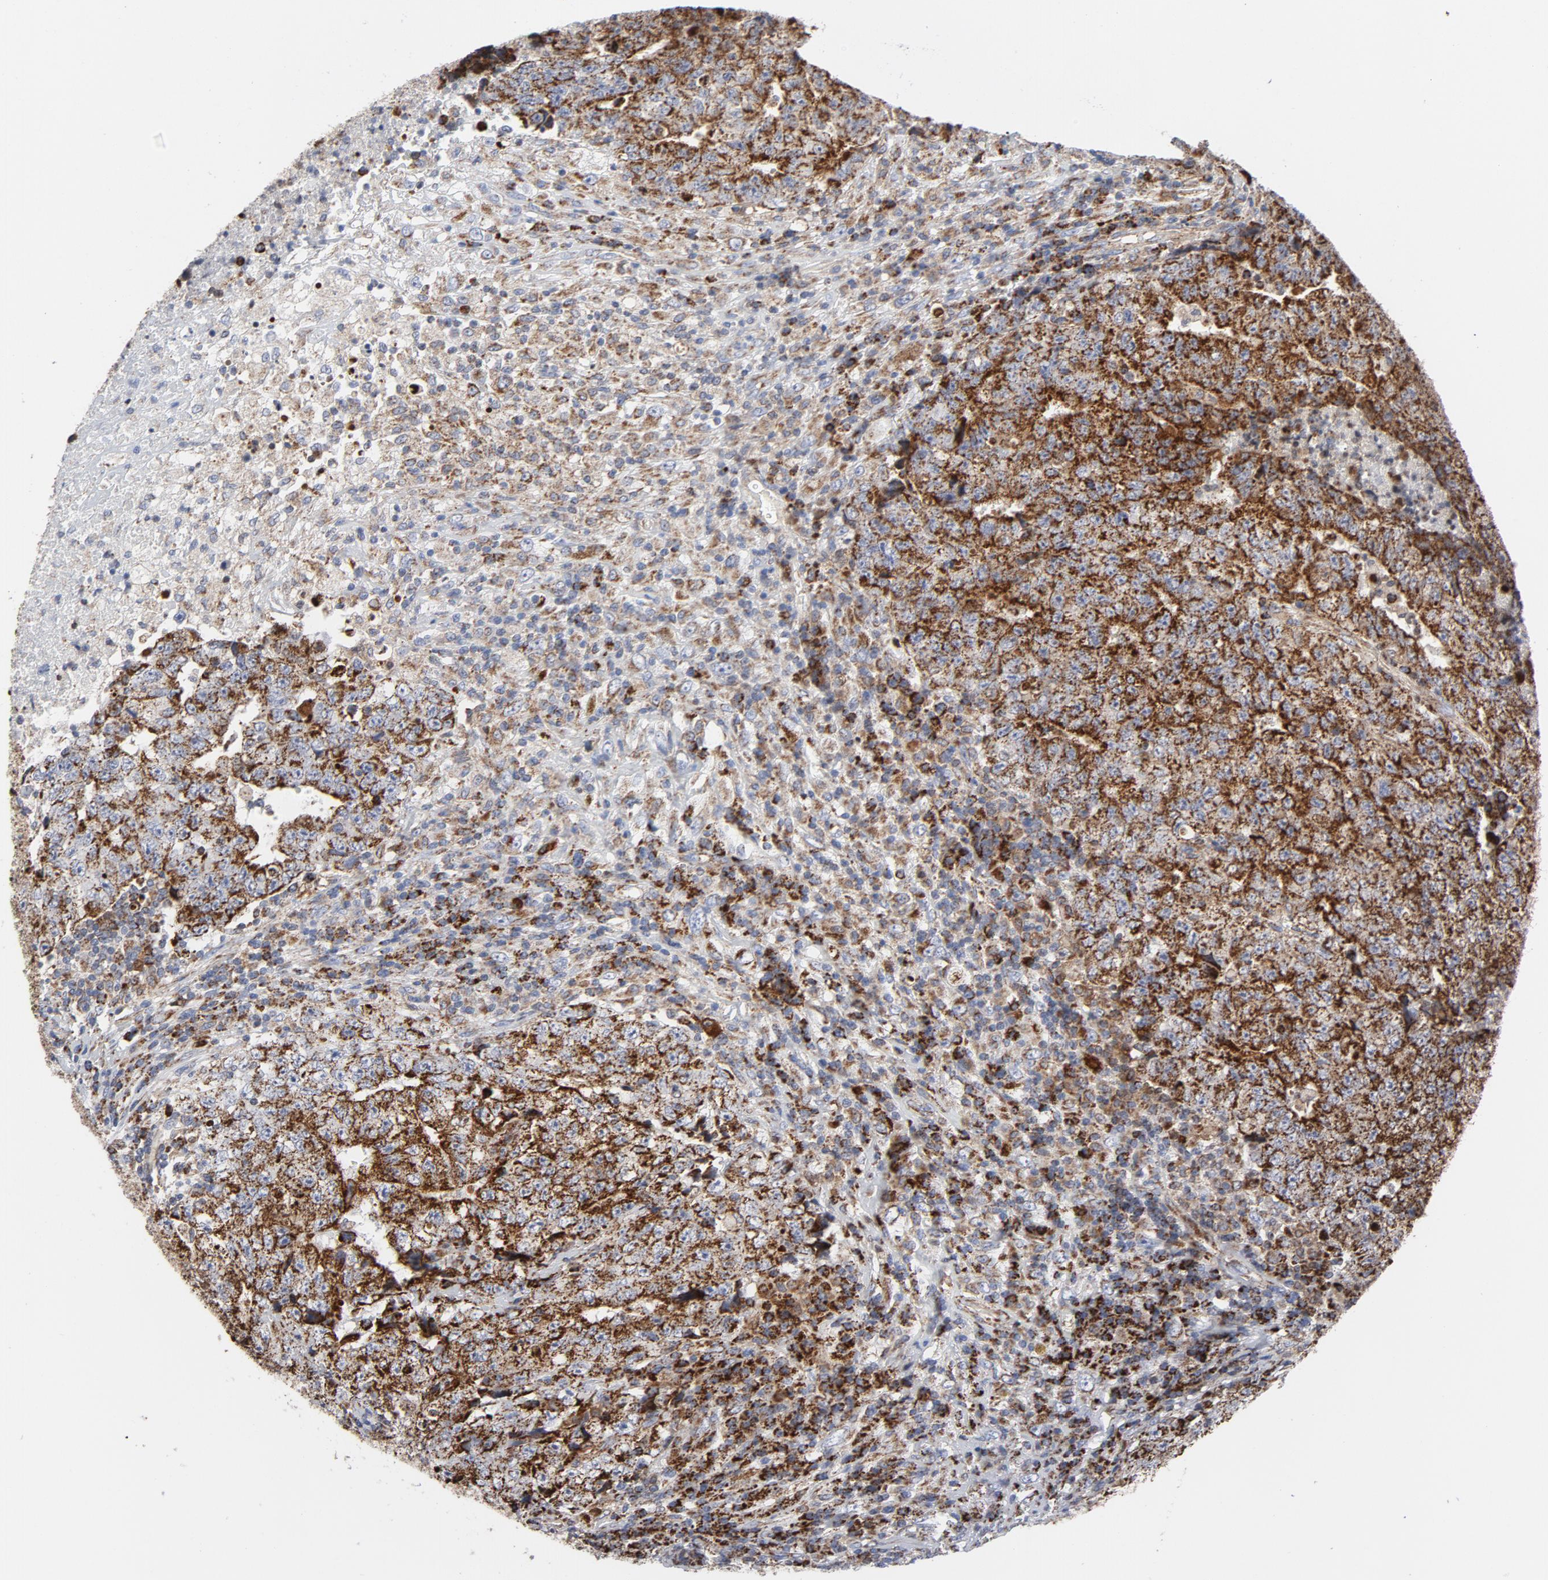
{"staining": {"intensity": "strong", "quantity": ">75%", "location": "cytoplasmic/membranous"}, "tissue": "testis cancer", "cell_type": "Tumor cells", "image_type": "cancer", "snomed": [{"axis": "morphology", "description": "Necrosis, NOS"}, {"axis": "morphology", "description": "Carcinoma, Embryonal, NOS"}, {"axis": "topography", "description": "Testis"}], "caption": "Human embryonal carcinoma (testis) stained for a protein (brown) displays strong cytoplasmic/membranous positive expression in approximately >75% of tumor cells.", "gene": "CYCS", "patient": {"sex": "male", "age": 19}}